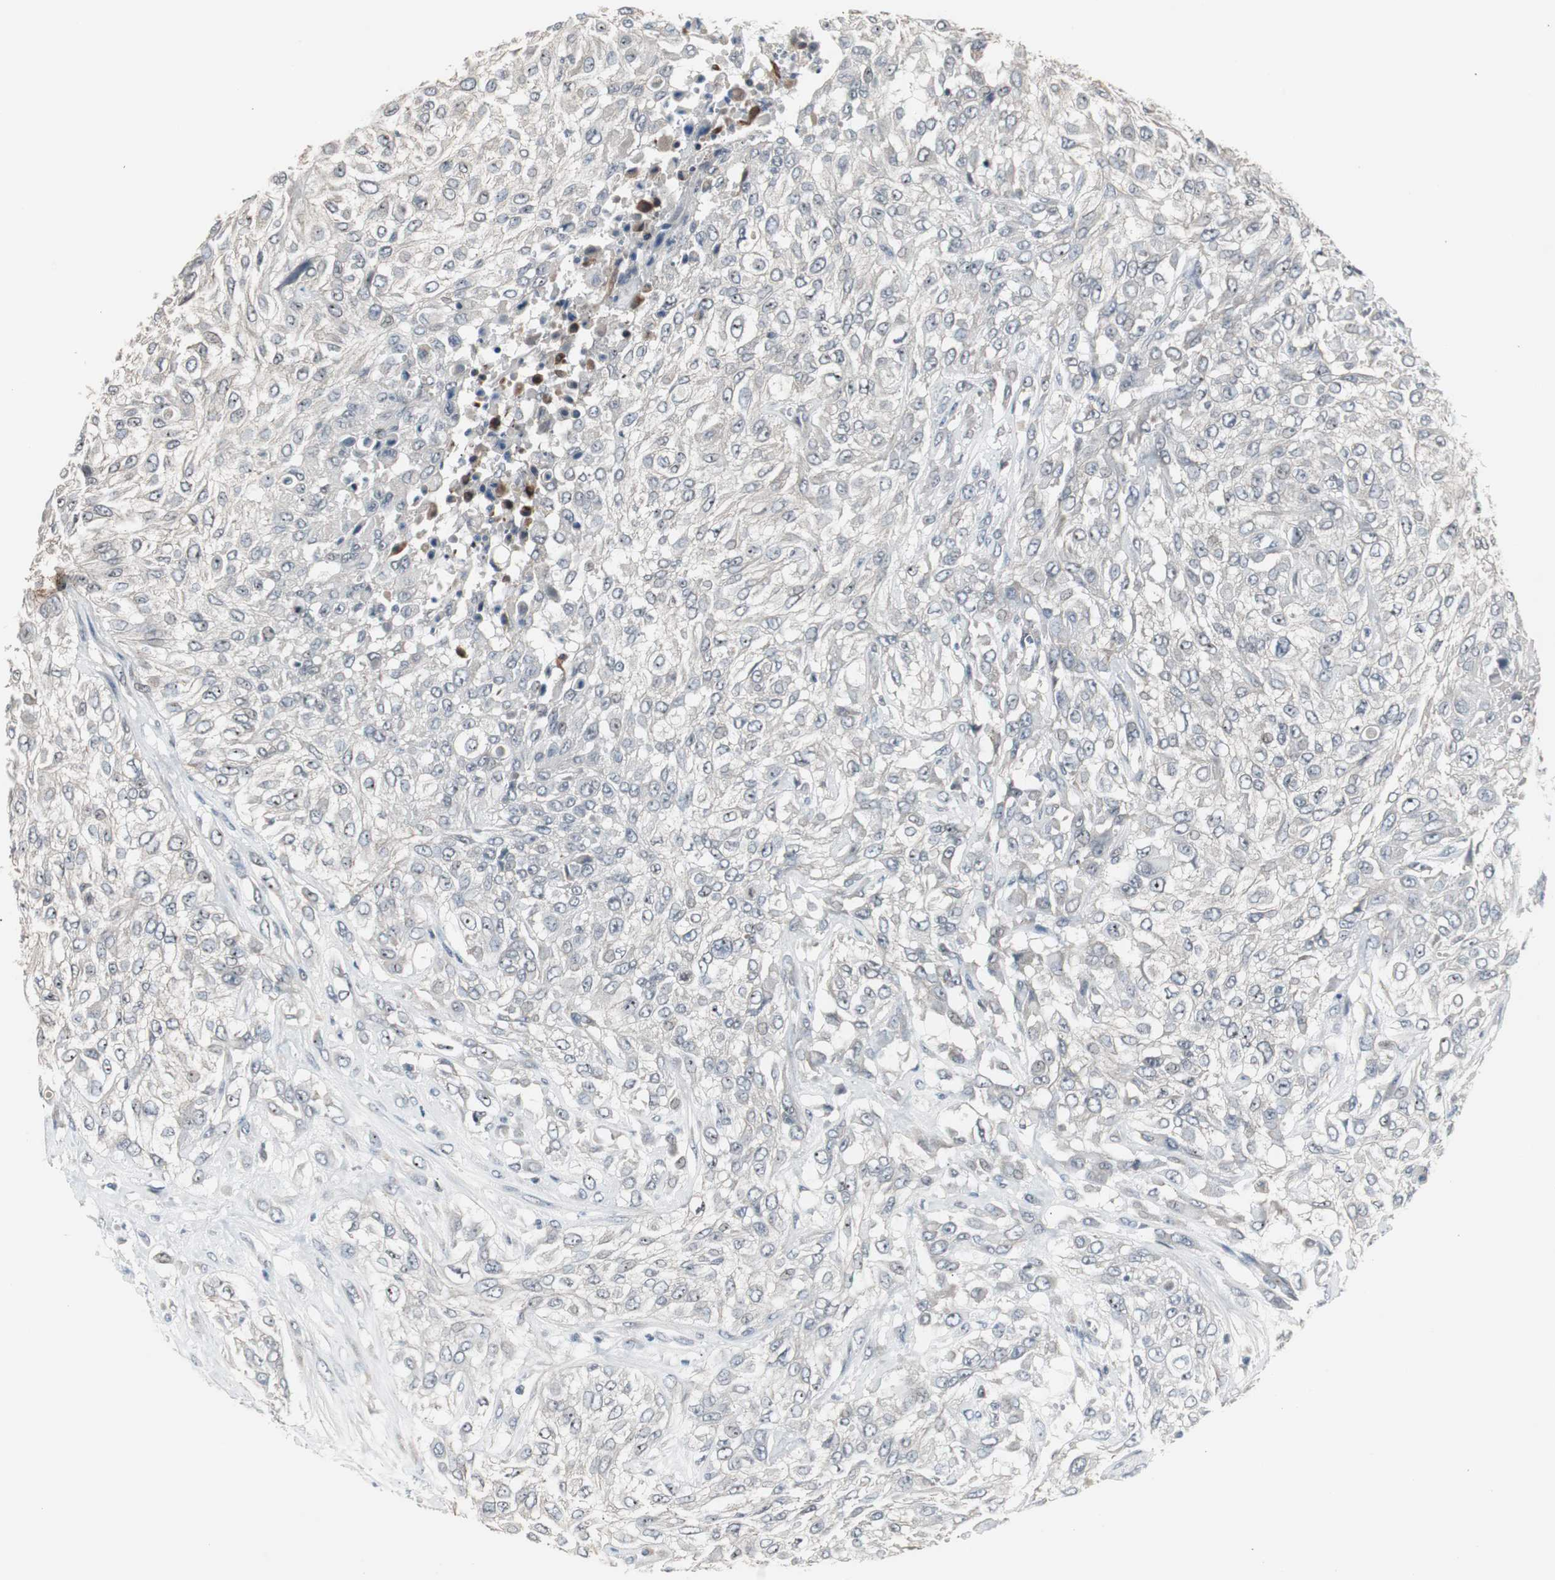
{"staining": {"intensity": "weak", "quantity": "25%-75%", "location": "cytoplasmic/membranous"}, "tissue": "urothelial cancer", "cell_type": "Tumor cells", "image_type": "cancer", "snomed": [{"axis": "morphology", "description": "Urothelial carcinoma, High grade"}, {"axis": "topography", "description": "Urinary bladder"}], "caption": "Tumor cells reveal weak cytoplasmic/membranous staining in approximately 25%-75% of cells in urothelial cancer. (IHC, brightfield microscopy, high magnification).", "gene": "ZMPSTE24", "patient": {"sex": "male", "age": 57}}